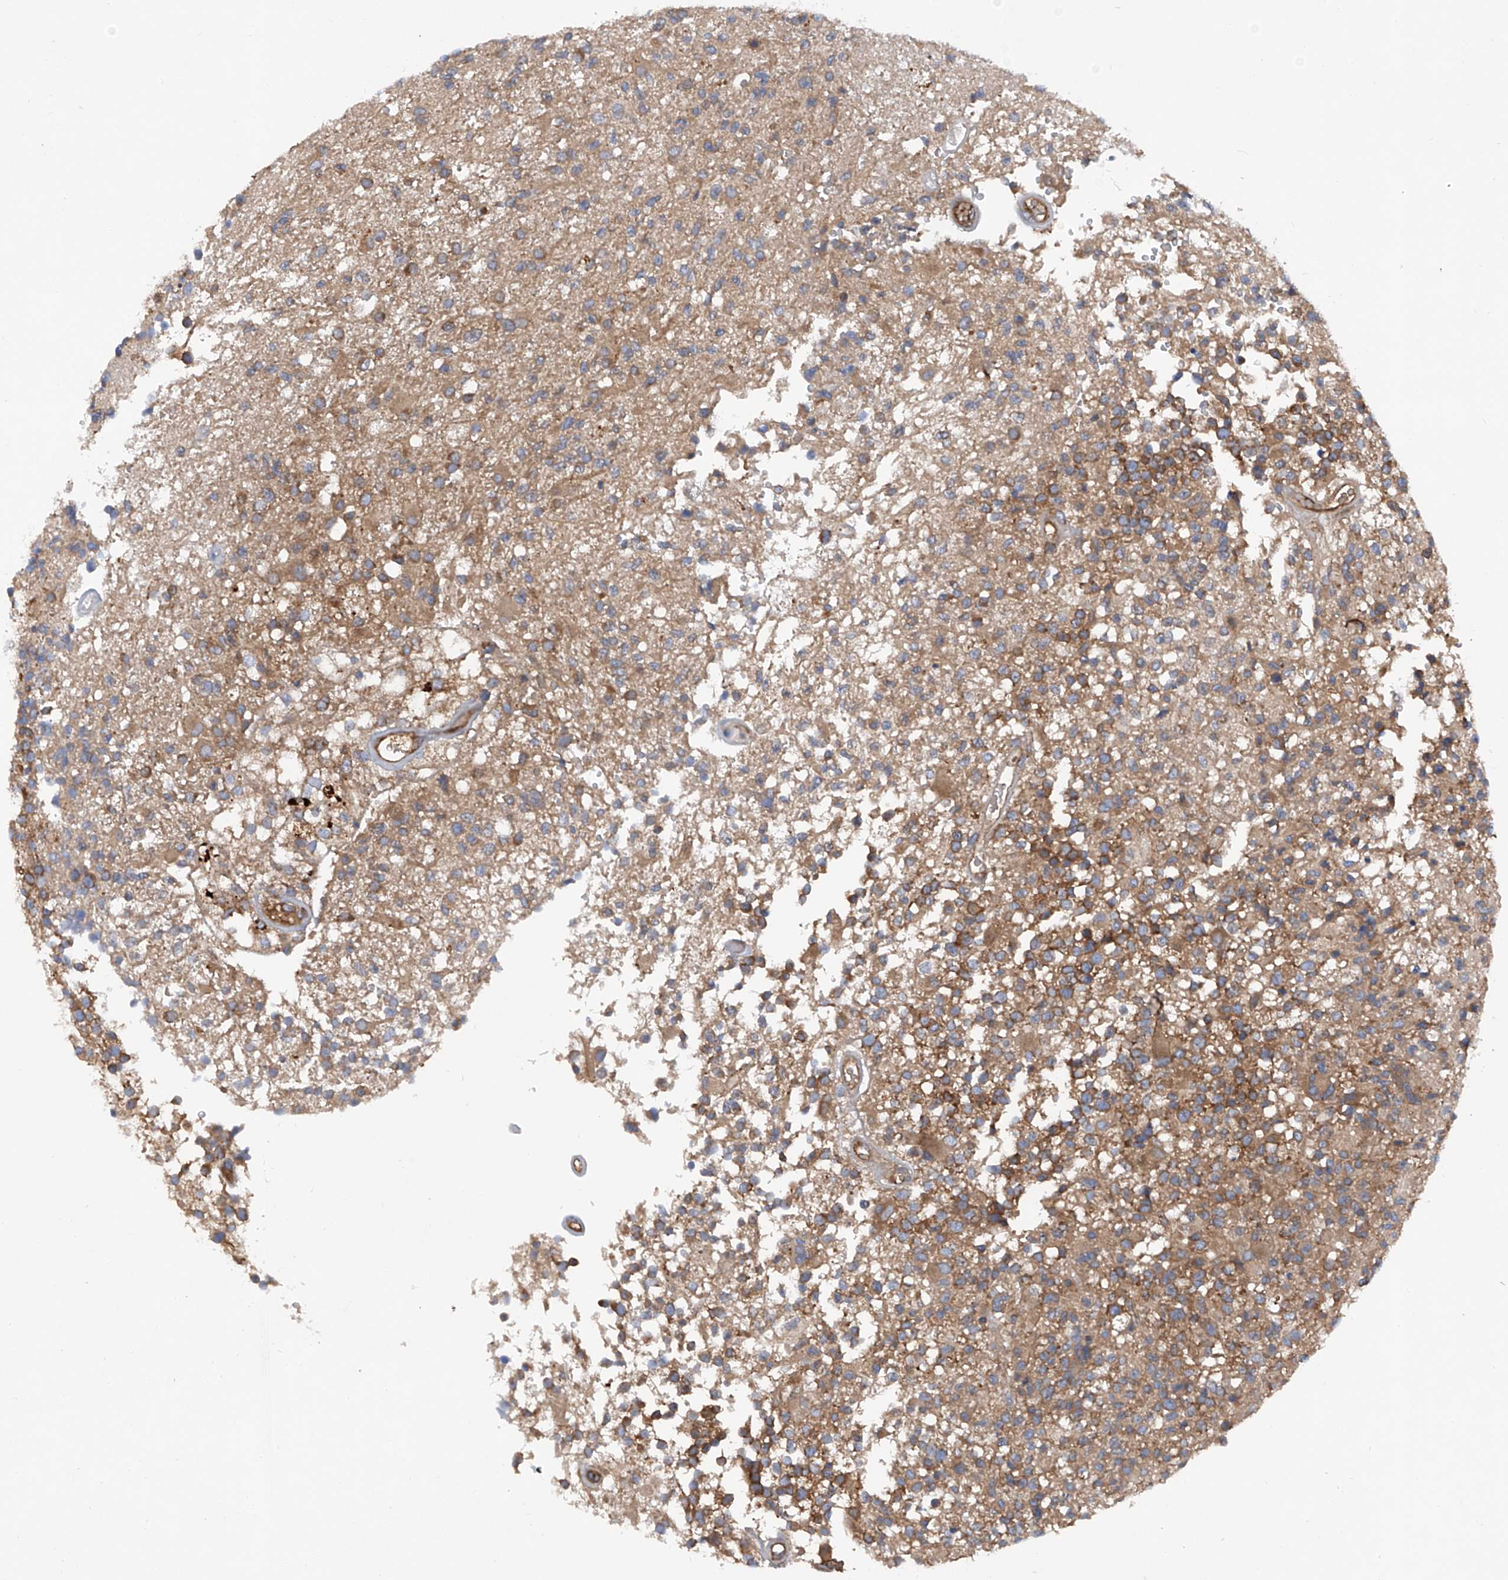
{"staining": {"intensity": "moderate", "quantity": "25%-75%", "location": "cytoplasmic/membranous"}, "tissue": "glioma", "cell_type": "Tumor cells", "image_type": "cancer", "snomed": [{"axis": "morphology", "description": "Glioma, malignant, High grade"}, {"axis": "morphology", "description": "Glioblastoma, NOS"}, {"axis": "topography", "description": "Brain"}], "caption": "Moderate cytoplasmic/membranous protein staining is identified in approximately 25%-75% of tumor cells in glioma.", "gene": "ASCC3", "patient": {"sex": "male", "age": 60}}